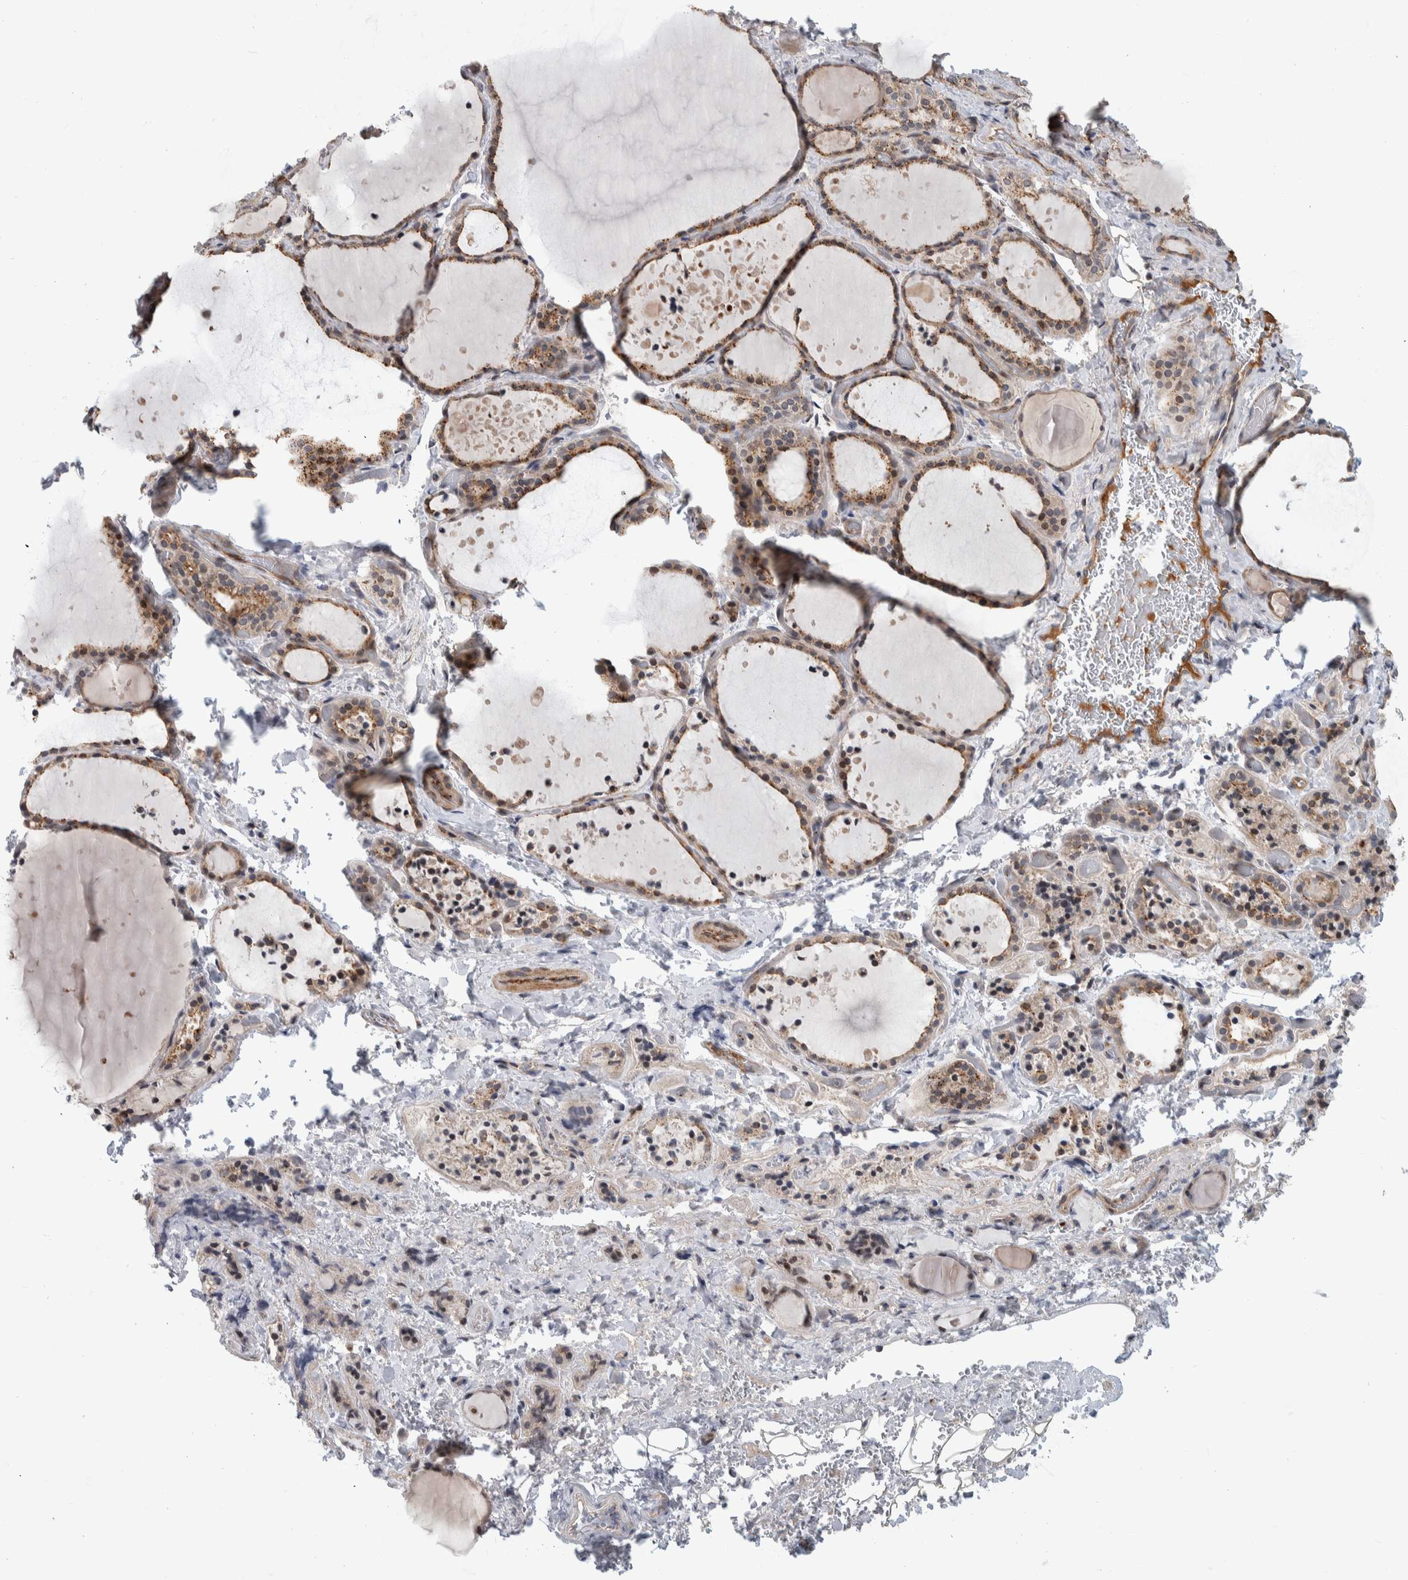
{"staining": {"intensity": "moderate", "quantity": ">75%", "location": "cytoplasmic/membranous"}, "tissue": "thyroid gland", "cell_type": "Glandular cells", "image_type": "normal", "snomed": [{"axis": "morphology", "description": "Normal tissue, NOS"}, {"axis": "topography", "description": "Thyroid gland"}], "caption": "Glandular cells demonstrate medium levels of moderate cytoplasmic/membranous expression in about >75% of cells in normal human thyroid gland.", "gene": "MSL1", "patient": {"sex": "female", "age": 44}}